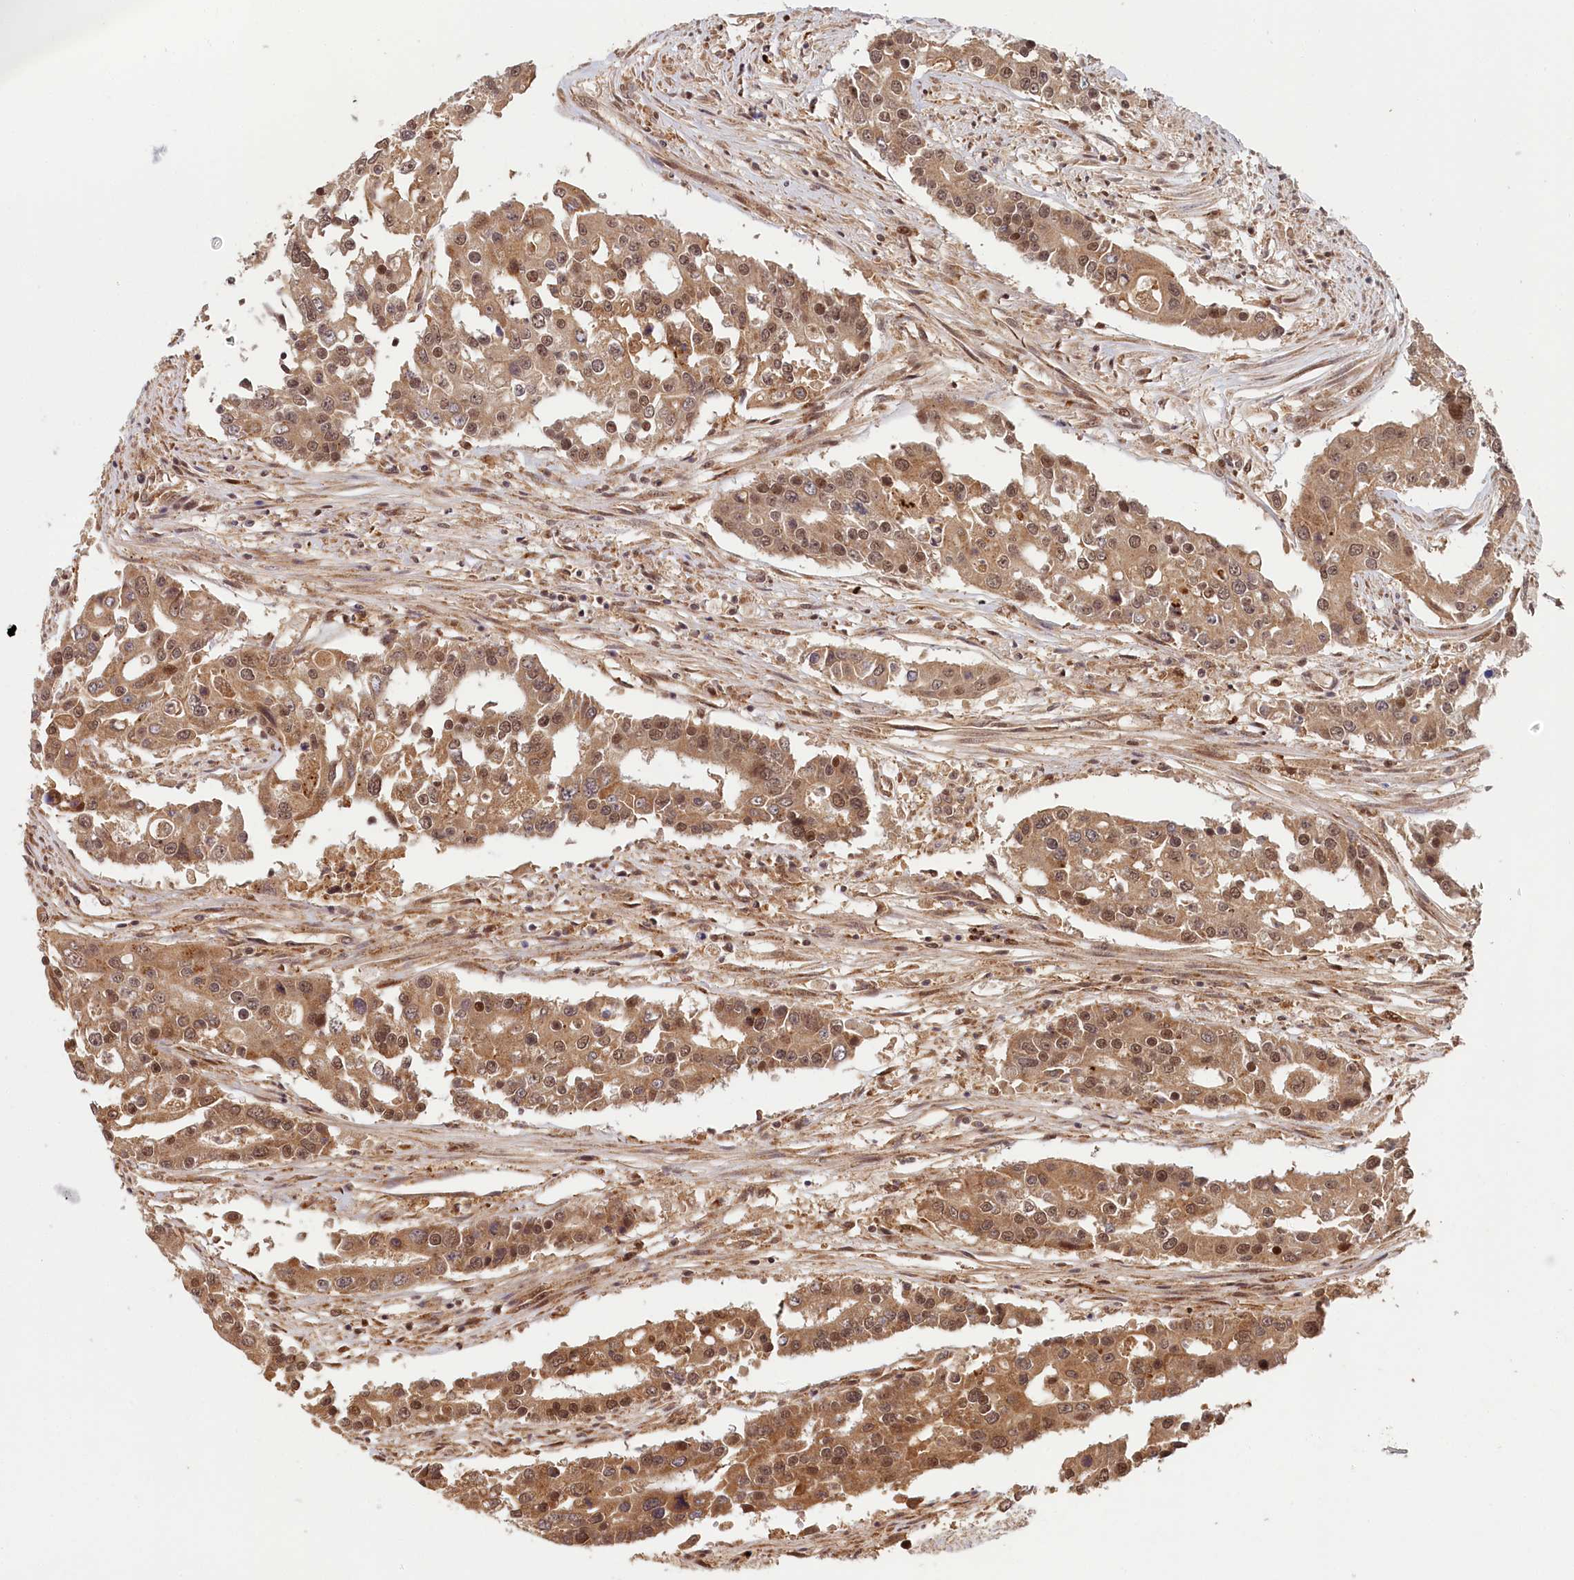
{"staining": {"intensity": "moderate", "quantity": ">75%", "location": "cytoplasmic/membranous,nuclear"}, "tissue": "colorectal cancer", "cell_type": "Tumor cells", "image_type": "cancer", "snomed": [{"axis": "morphology", "description": "Adenocarcinoma, NOS"}, {"axis": "topography", "description": "Colon"}], "caption": "A micrograph of colorectal adenocarcinoma stained for a protein exhibits moderate cytoplasmic/membranous and nuclear brown staining in tumor cells.", "gene": "WAPL", "patient": {"sex": "male", "age": 77}}